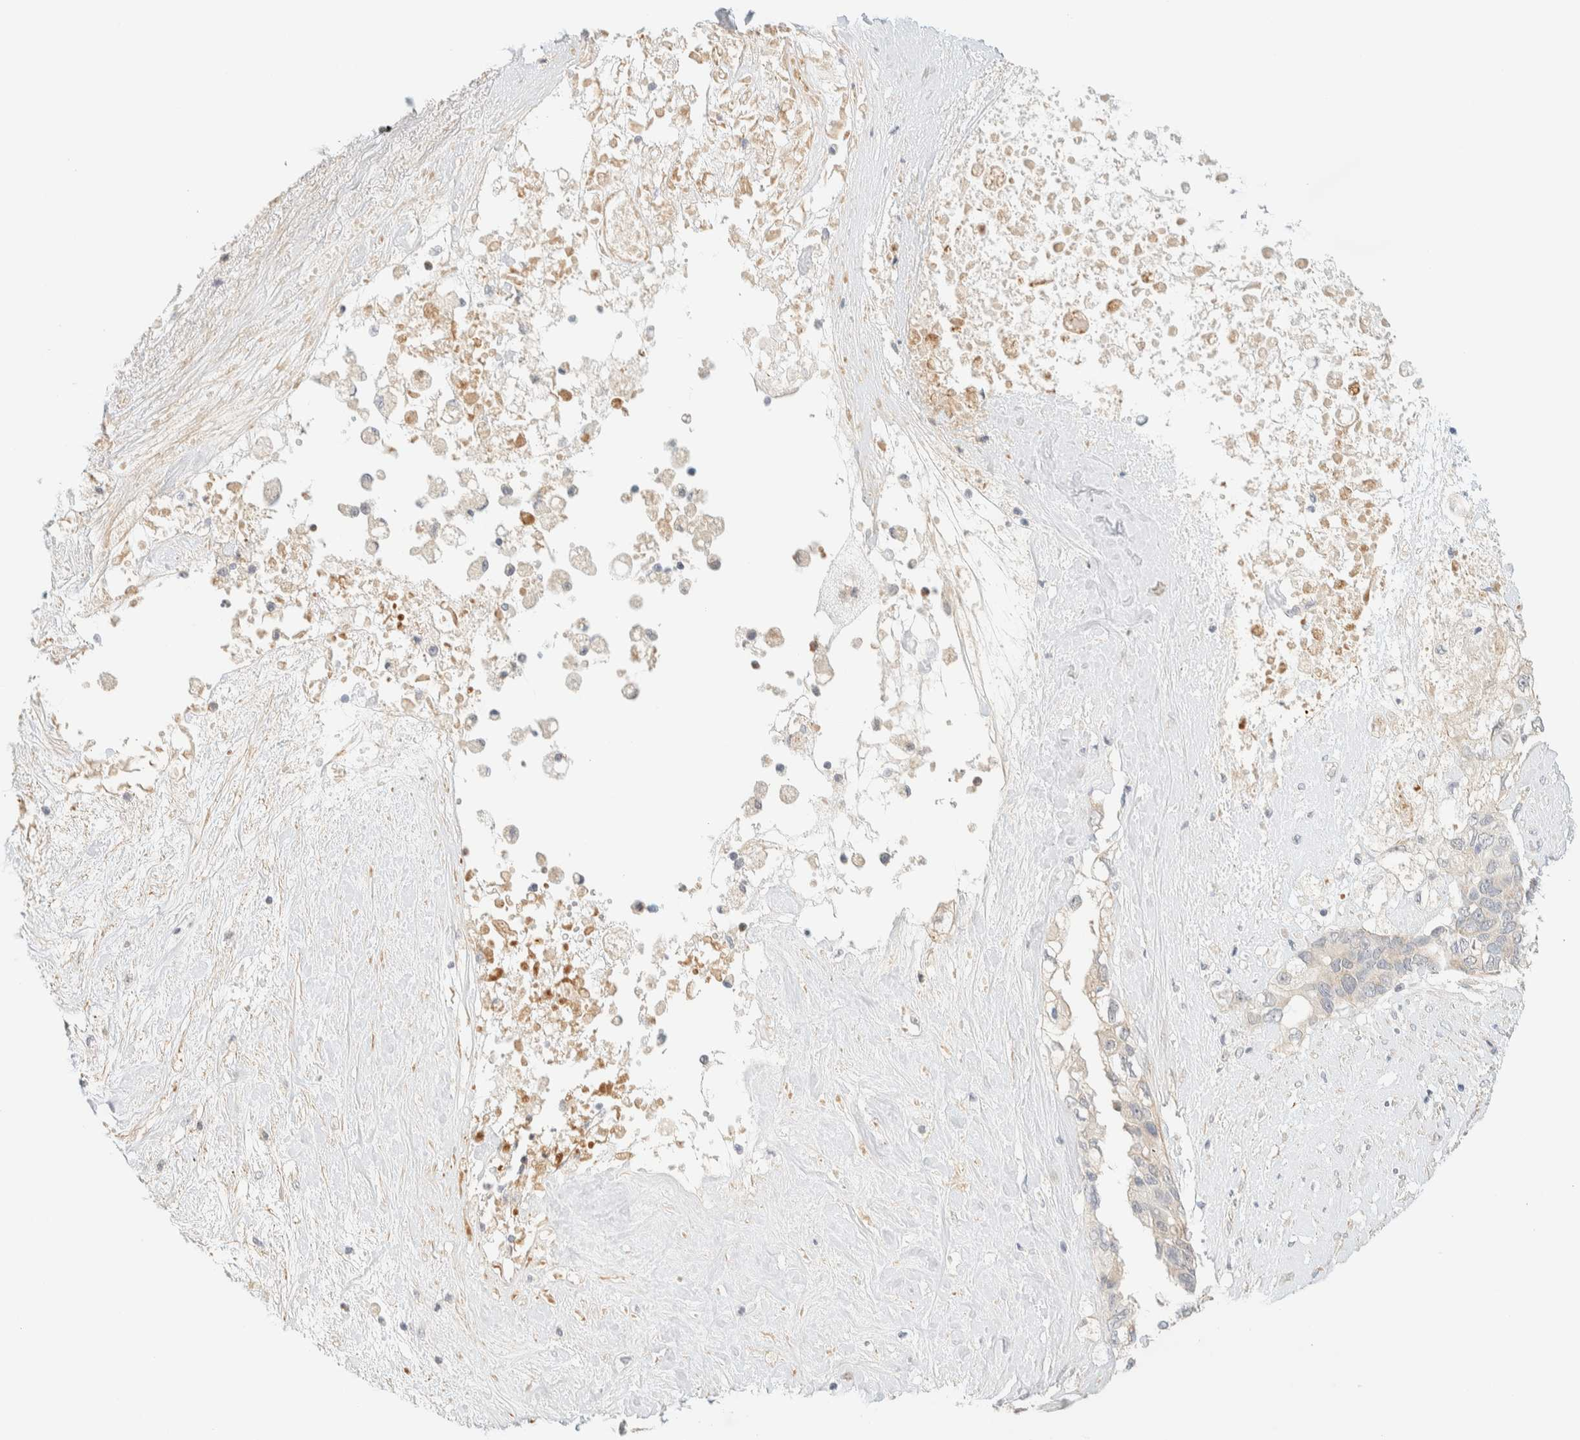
{"staining": {"intensity": "negative", "quantity": "none", "location": "none"}, "tissue": "pancreatic cancer", "cell_type": "Tumor cells", "image_type": "cancer", "snomed": [{"axis": "morphology", "description": "Adenocarcinoma, NOS"}, {"axis": "topography", "description": "Pancreas"}], "caption": "Adenocarcinoma (pancreatic) was stained to show a protein in brown. There is no significant positivity in tumor cells. (Brightfield microscopy of DAB (3,3'-diaminobenzidine) immunohistochemistry (IHC) at high magnification).", "gene": "TNK1", "patient": {"sex": "female", "age": 56}}